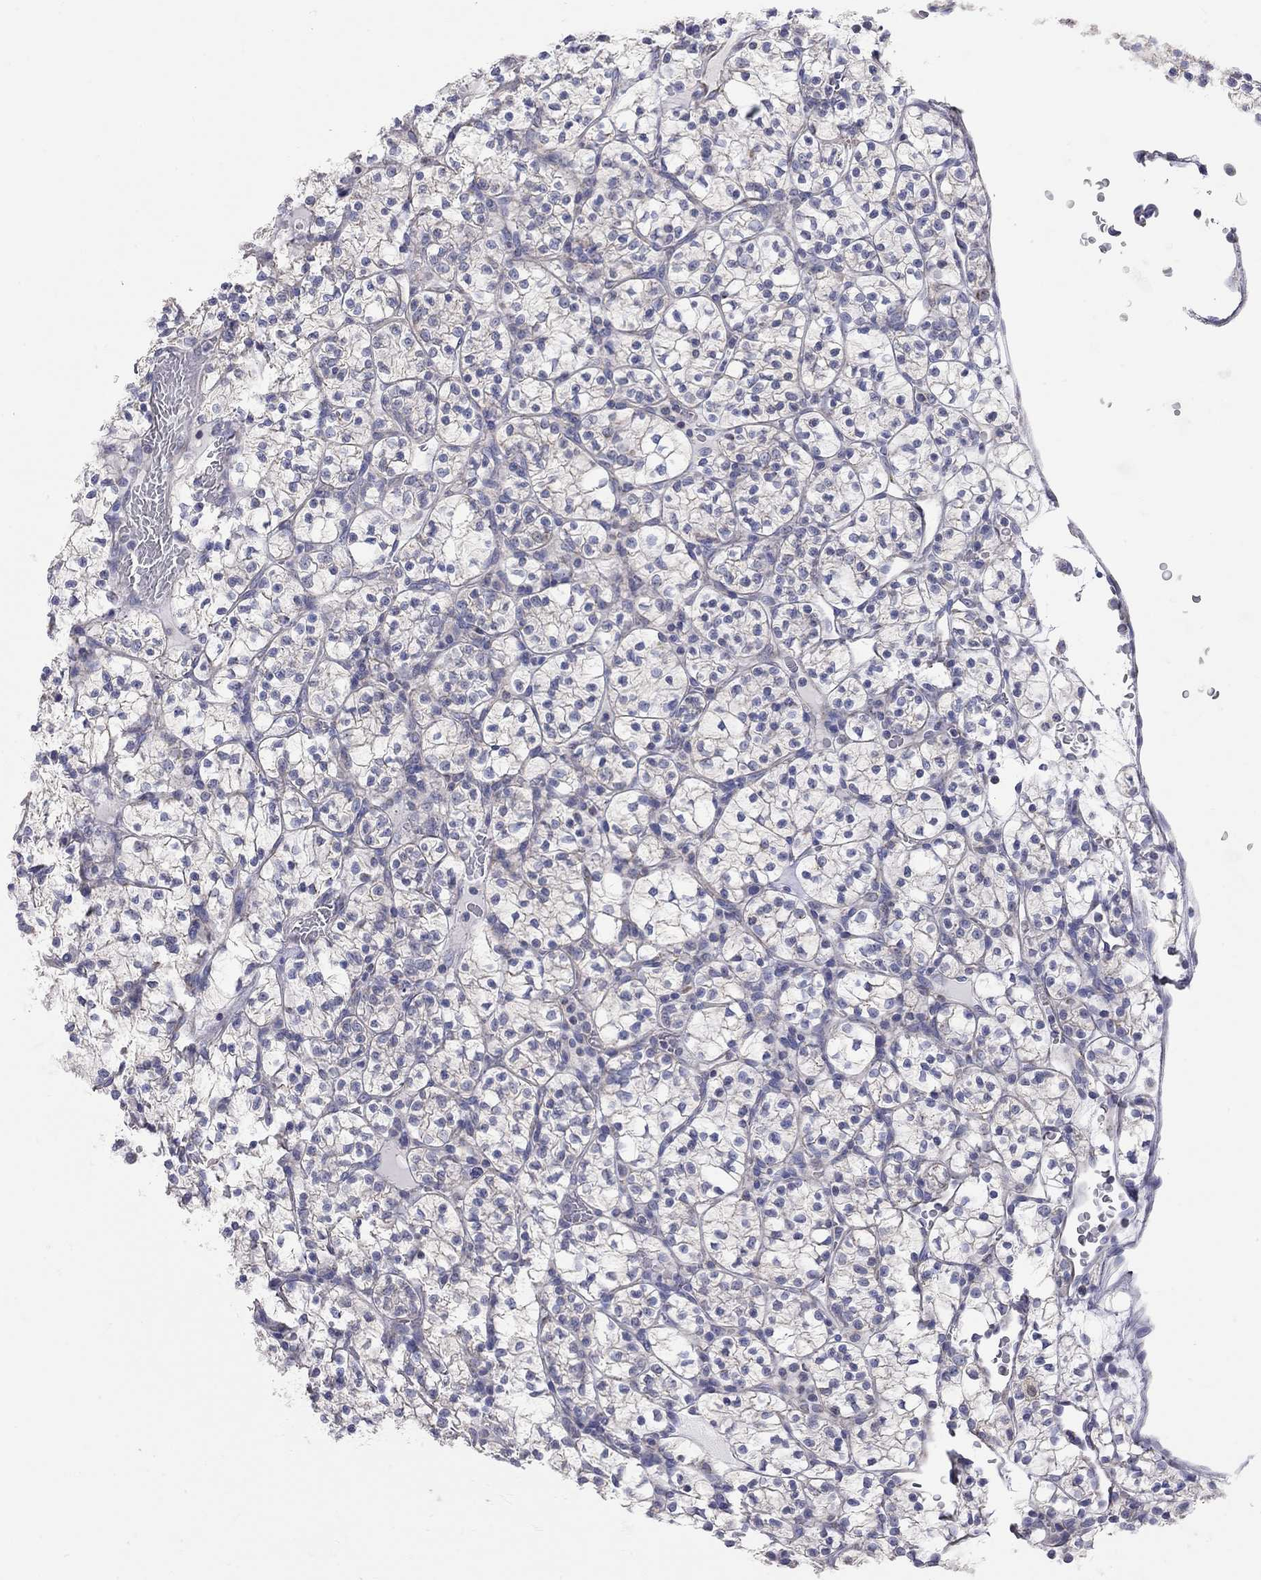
{"staining": {"intensity": "negative", "quantity": "none", "location": "none"}, "tissue": "renal cancer", "cell_type": "Tumor cells", "image_type": "cancer", "snomed": [{"axis": "morphology", "description": "Adenocarcinoma, NOS"}, {"axis": "topography", "description": "Kidney"}], "caption": "The immunohistochemistry (IHC) photomicrograph has no significant staining in tumor cells of adenocarcinoma (renal) tissue.", "gene": "CFAP161", "patient": {"sex": "female", "age": 89}}